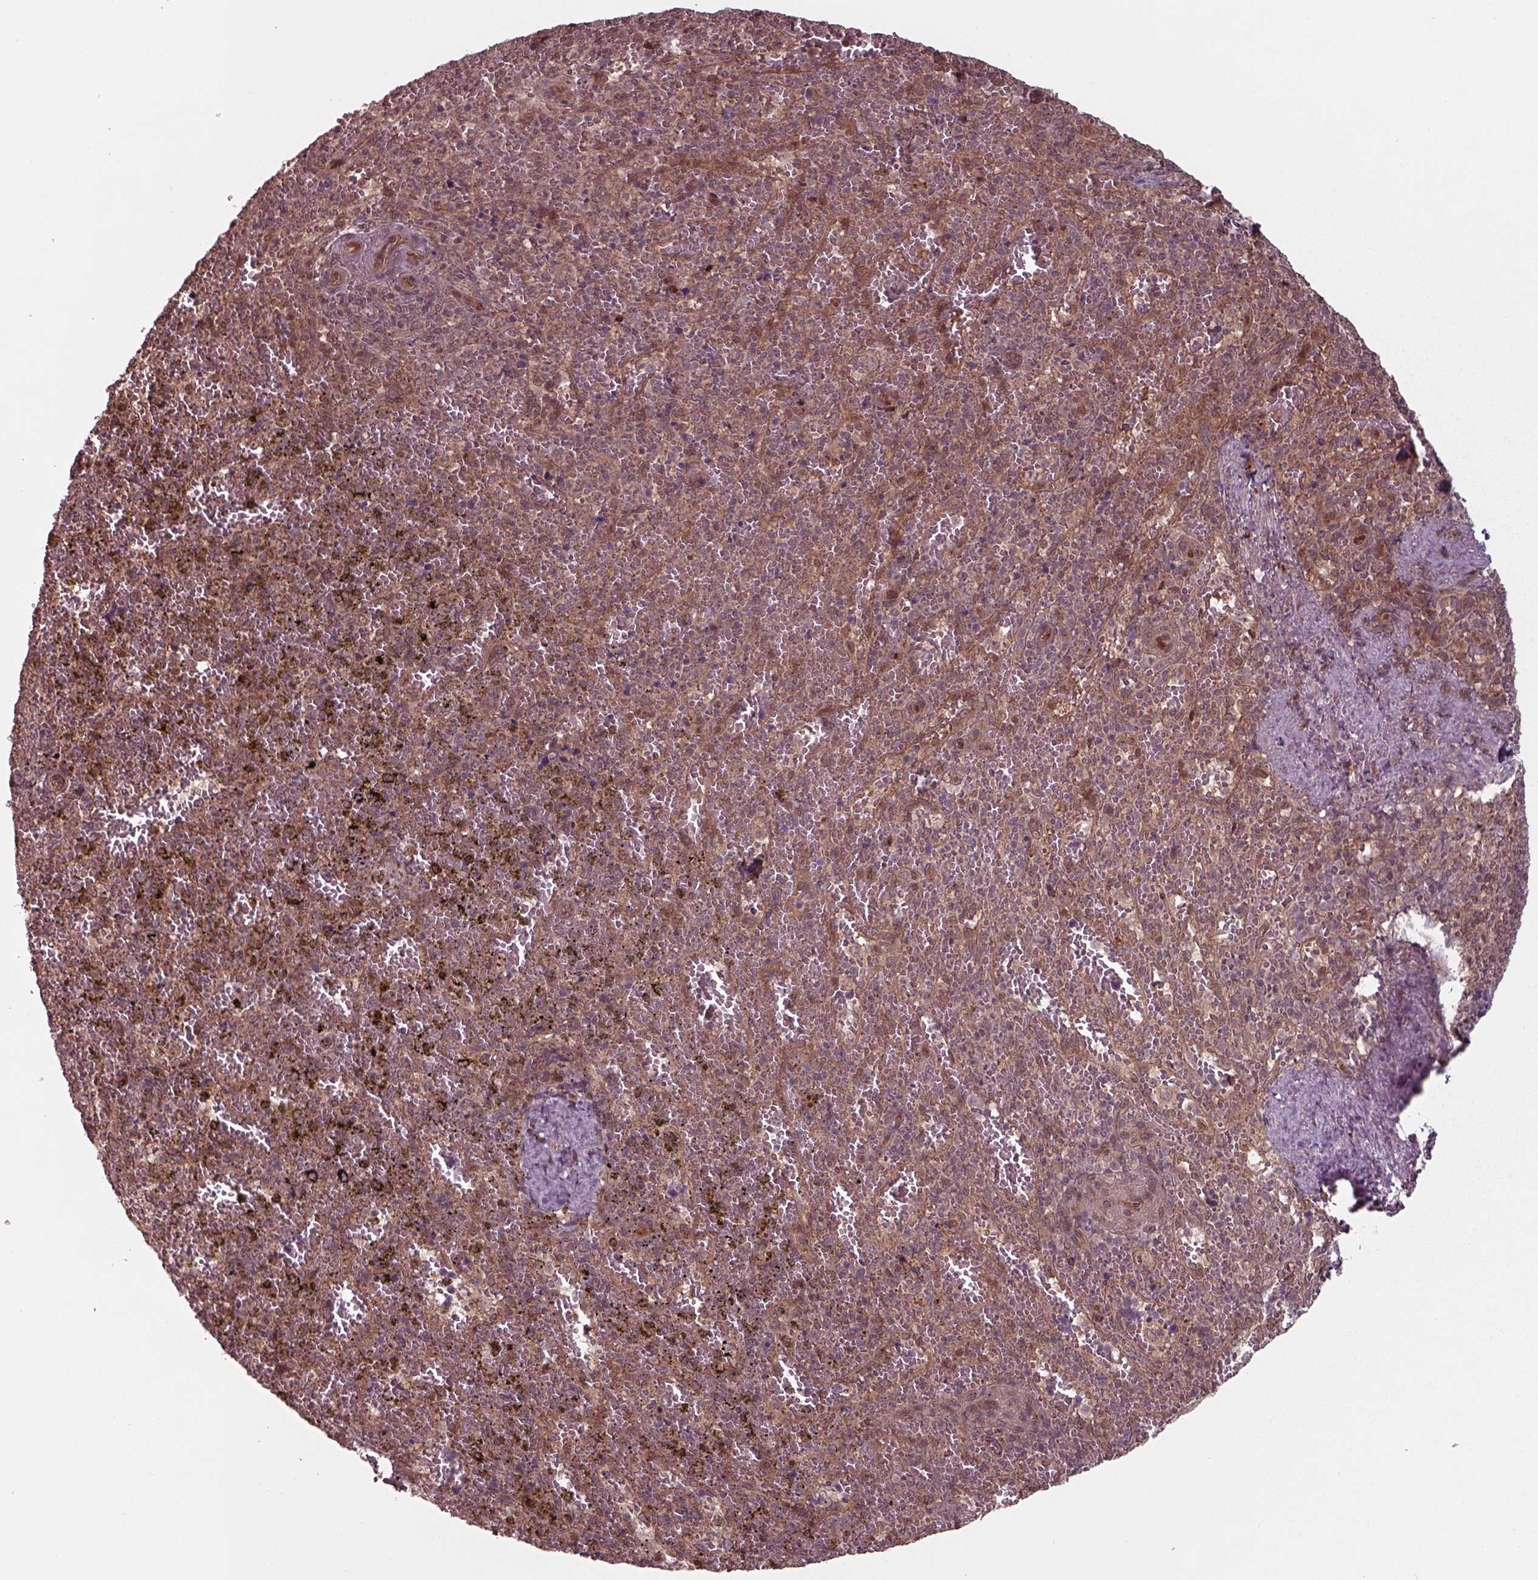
{"staining": {"intensity": "weak", "quantity": "25%-75%", "location": "cytoplasmic/membranous"}, "tissue": "spleen", "cell_type": "Cells in red pulp", "image_type": "normal", "snomed": [{"axis": "morphology", "description": "Normal tissue, NOS"}, {"axis": "topography", "description": "Spleen"}], "caption": "Spleen was stained to show a protein in brown. There is low levels of weak cytoplasmic/membranous expression in approximately 25%-75% of cells in red pulp. (IHC, brightfield microscopy, high magnification).", "gene": "CHMP3", "patient": {"sex": "female", "age": 50}}